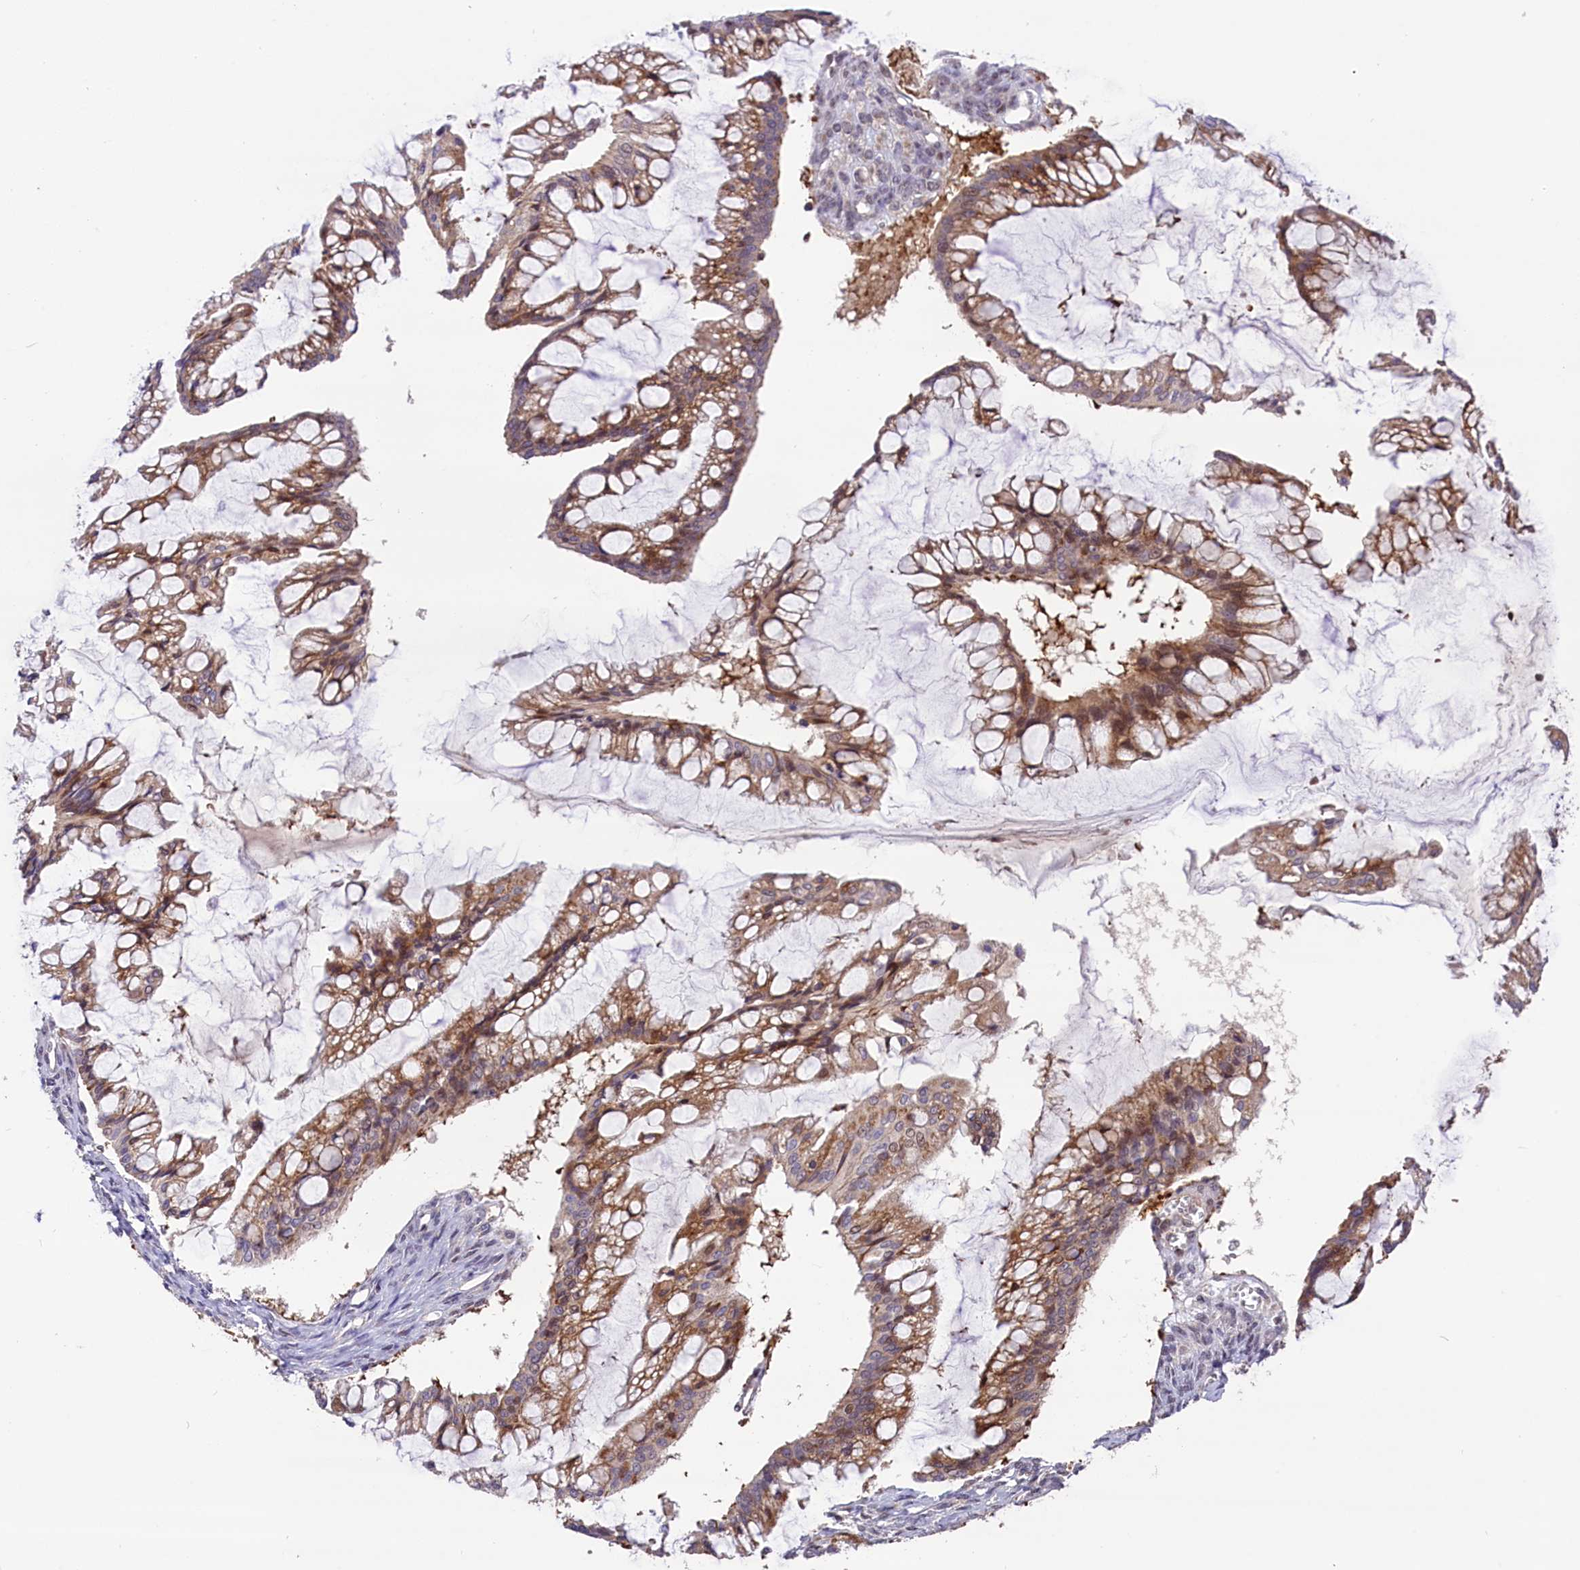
{"staining": {"intensity": "moderate", "quantity": ">75%", "location": "cytoplasmic/membranous,nuclear"}, "tissue": "ovarian cancer", "cell_type": "Tumor cells", "image_type": "cancer", "snomed": [{"axis": "morphology", "description": "Cystadenocarcinoma, mucinous, NOS"}, {"axis": "topography", "description": "Ovary"}], "caption": "This photomicrograph reveals immunohistochemistry (IHC) staining of human ovarian mucinous cystadenocarcinoma, with medium moderate cytoplasmic/membranous and nuclear expression in about >75% of tumor cells.", "gene": "HDAC5", "patient": {"sex": "female", "age": 73}}